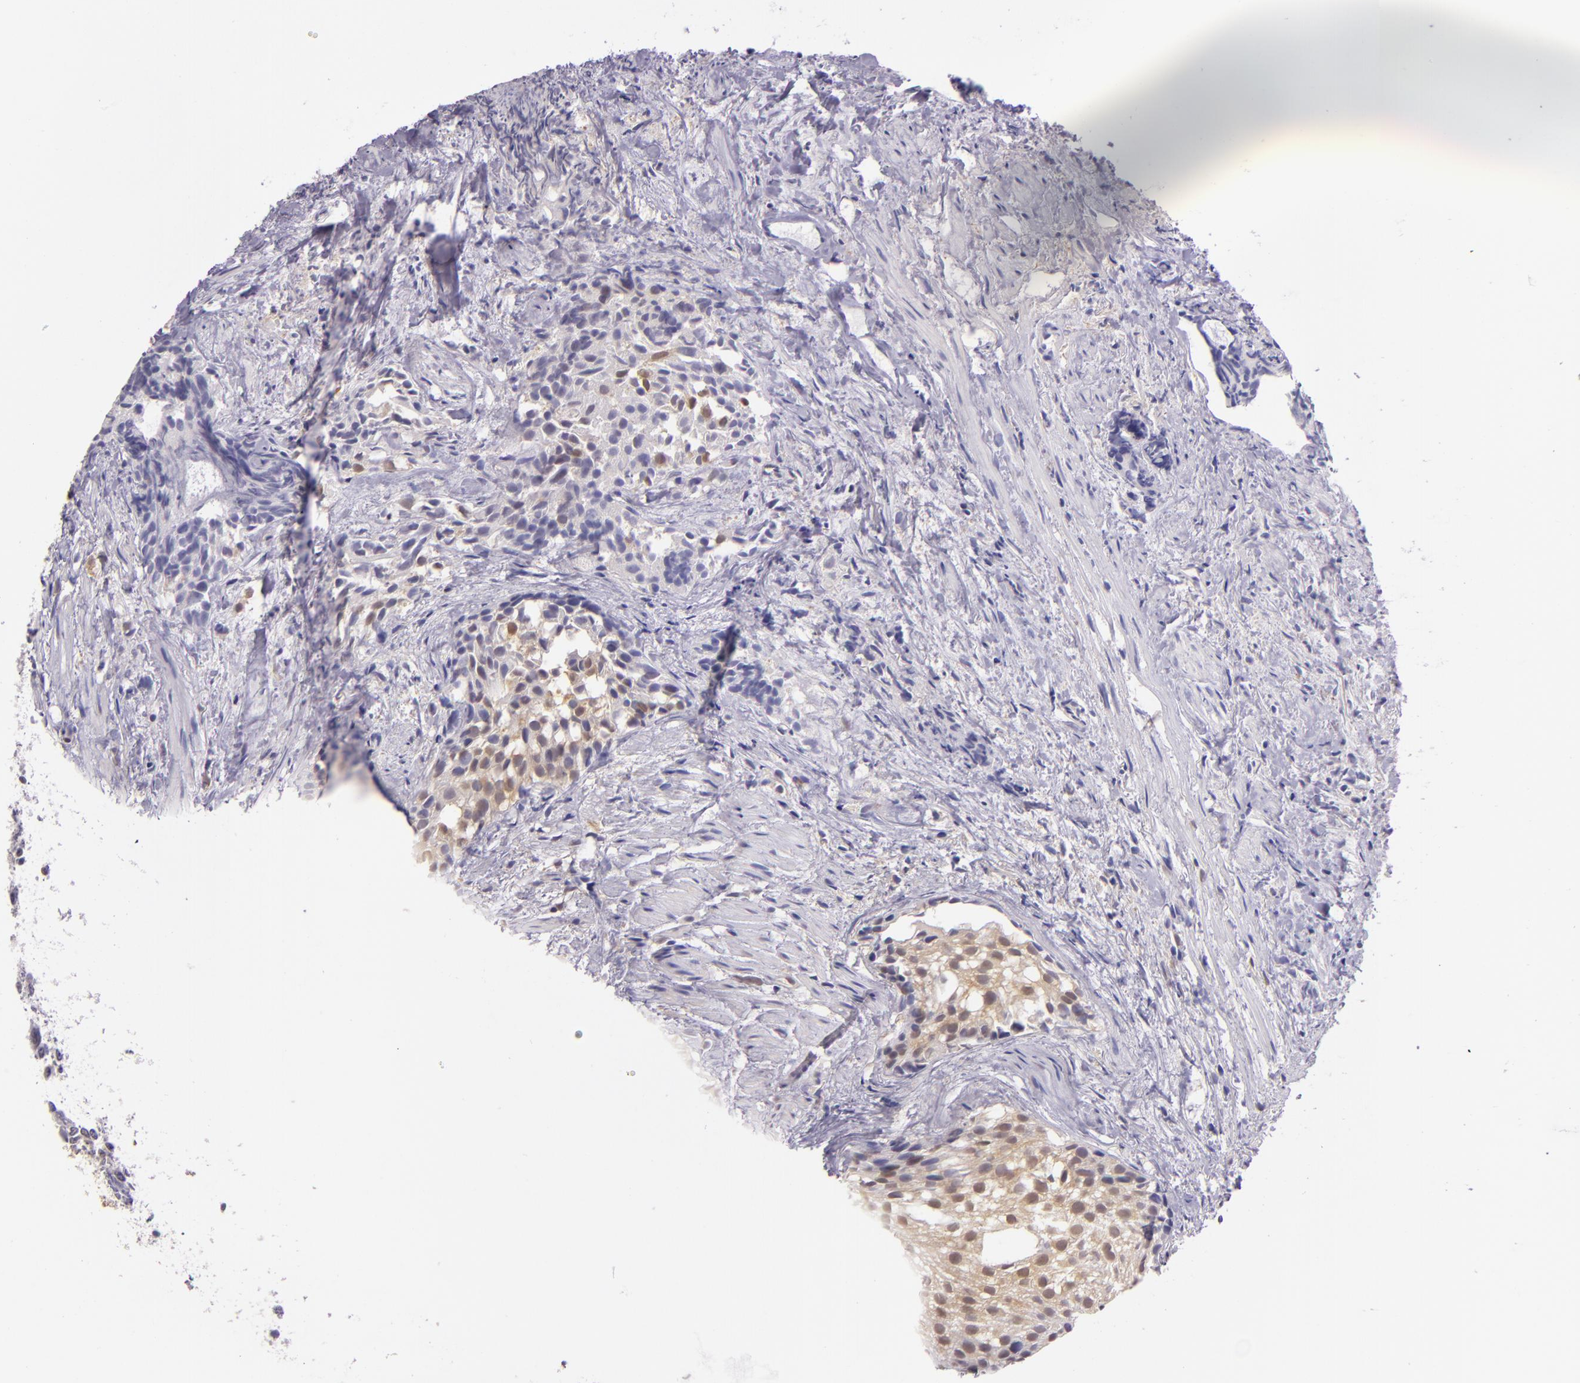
{"staining": {"intensity": "moderate", "quantity": "25%-75%", "location": "cytoplasmic/membranous,nuclear"}, "tissue": "urothelial cancer", "cell_type": "Tumor cells", "image_type": "cancer", "snomed": [{"axis": "morphology", "description": "Urothelial carcinoma, High grade"}, {"axis": "topography", "description": "Urinary bladder"}], "caption": "High-grade urothelial carcinoma was stained to show a protein in brown. There is medium levels of moderate cytoplasmic/membranous and nuclear expression in about 25%-75% of tumor cells.", "gene": "HSPA8", "patient": {"sex": "female", "age": 78}}